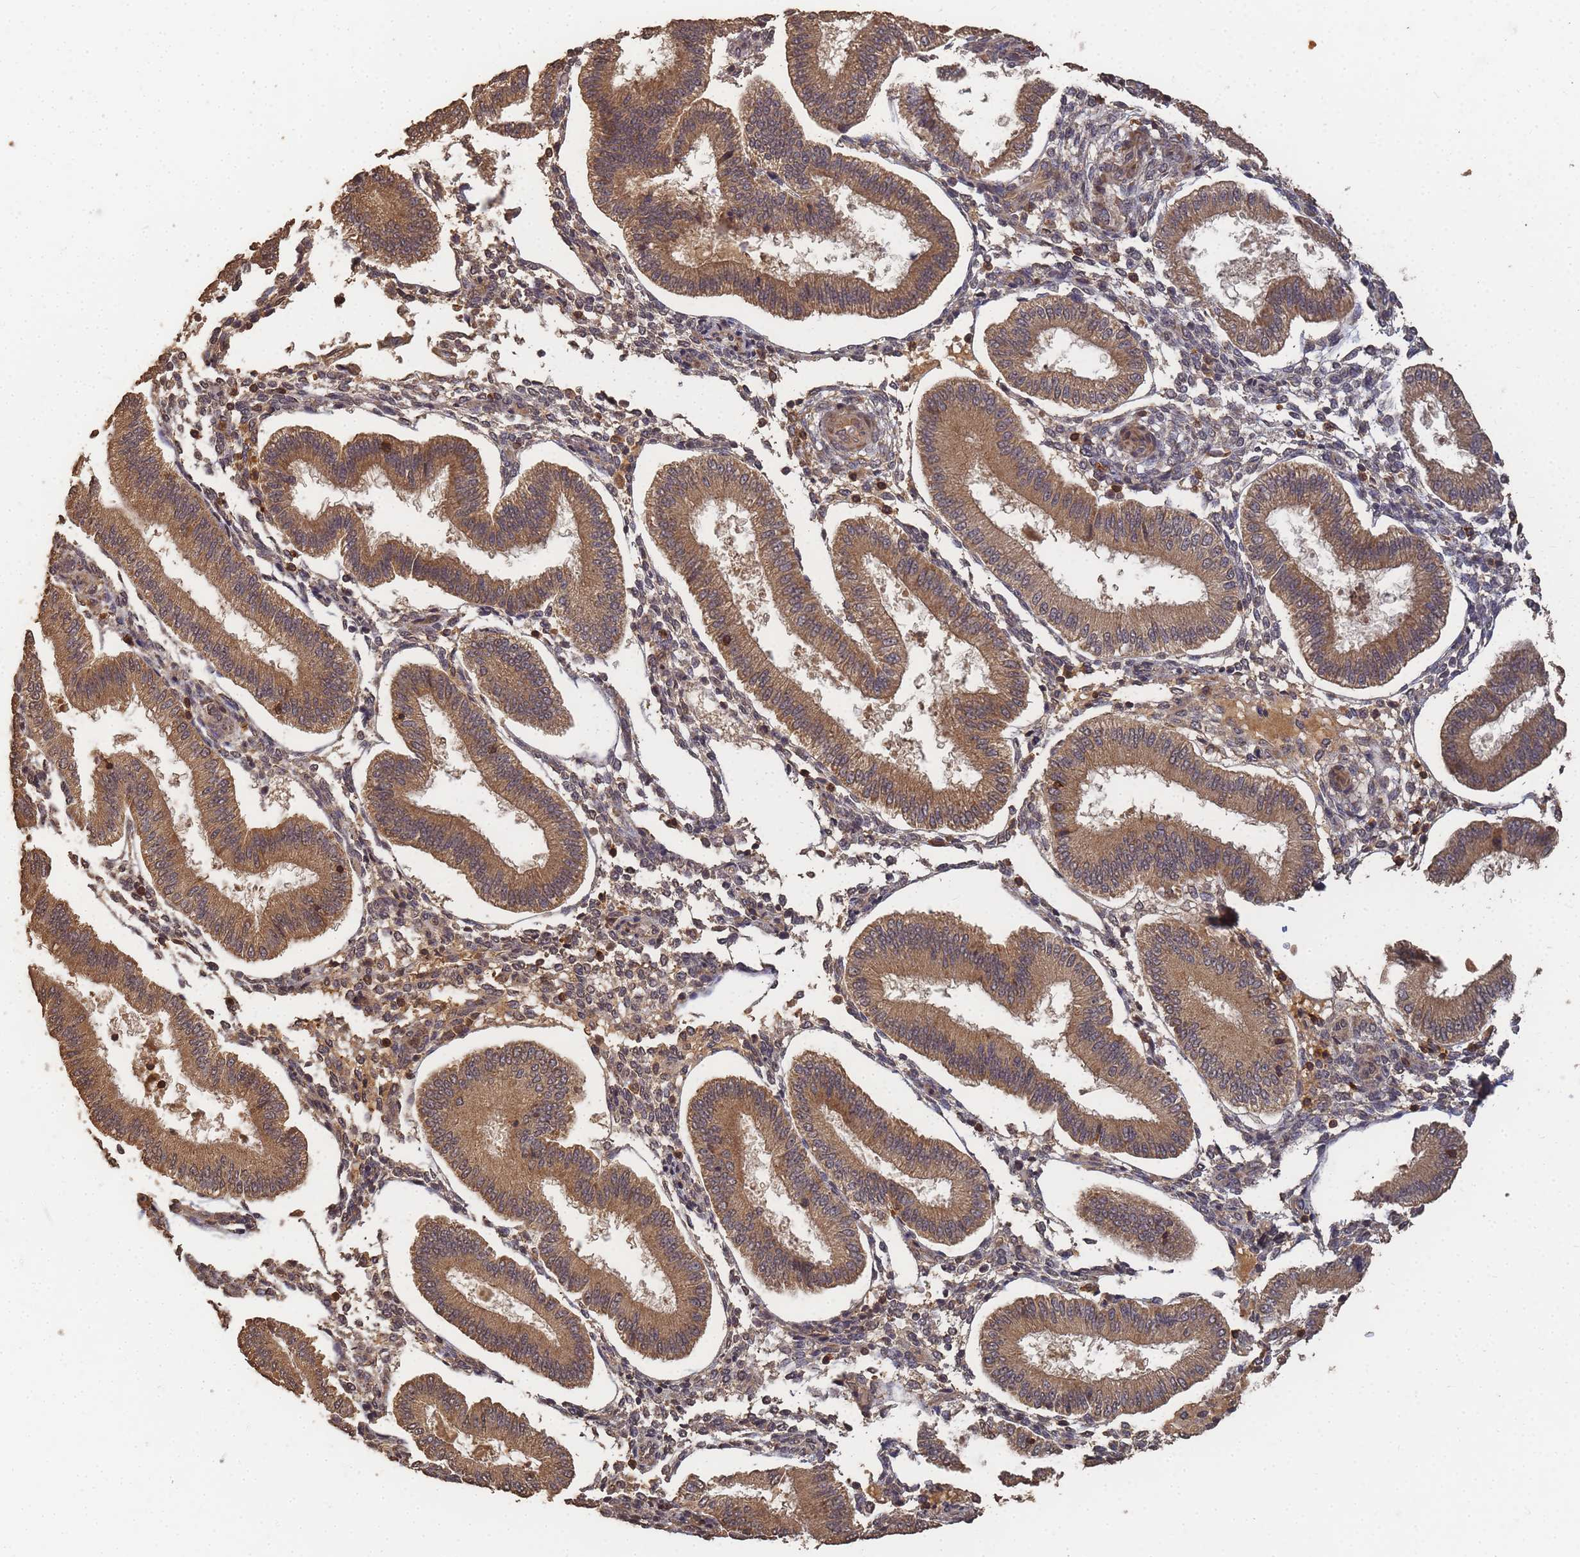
{"staining": {"intensity": "moderate", "quantity": "25%-75%", "location": "cytoplasmic/membranous"}, "tissue": "endometrium", "cell_type": "Cells in endometrial stroma", "image_type": "normal", "snomed": [{"axis": "morphology", "description": "Normal tissue, NOS"}, {"axis": "topography", "description": "Endometrium"}], "caption": "This is a histology image of IHC staining of normal endometrium, which shows moderate positivity in the cytoplasmic/membranous of cells in endometrial stroma.", "gene": "ALKBH1", "patient": {"sex": "female", "age": 39}}